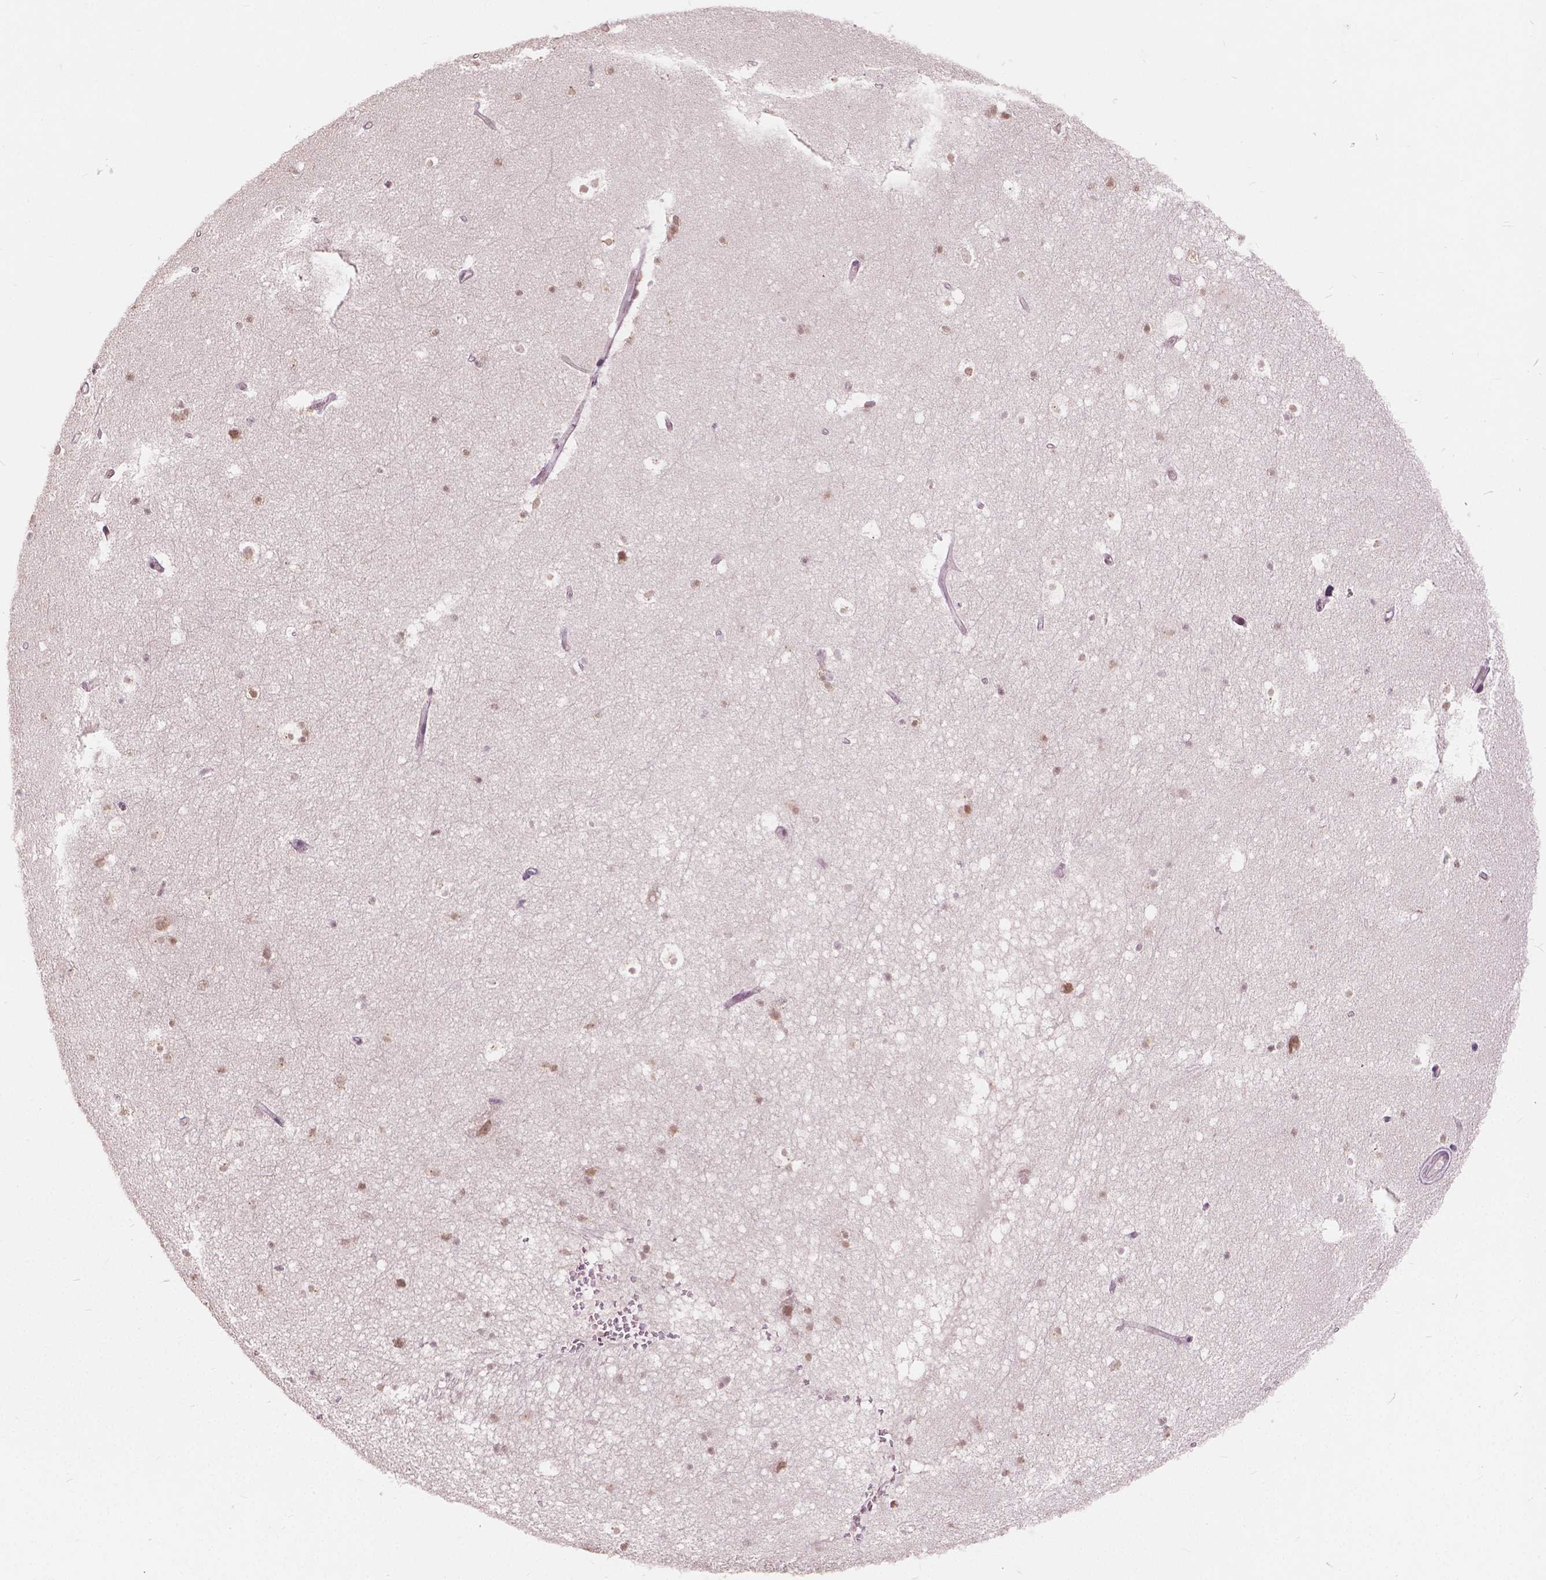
{"staining": {"intensity": "weak", "quantity": "25%-75%", "location": "nuclear"}, "tissue": "hippocampus", "cell_type": "Glial cells", "image_type": "normal", "snomed": [{"axis": "morphology", "description": "Normal tissue, NOS"}, {"axis": "topography", "description": "Hippocampus"}], "caption": "Immunohistochemistry image of normal hippocampus: human hippocampus stained using immunohistochemistry displays low levels of weak protein expression localized specifically in the nuclear of glial cells, appearing as a nuclear brown color.", "gene": "HOXA10", "patient": {"sex": "male", "age": 26}}